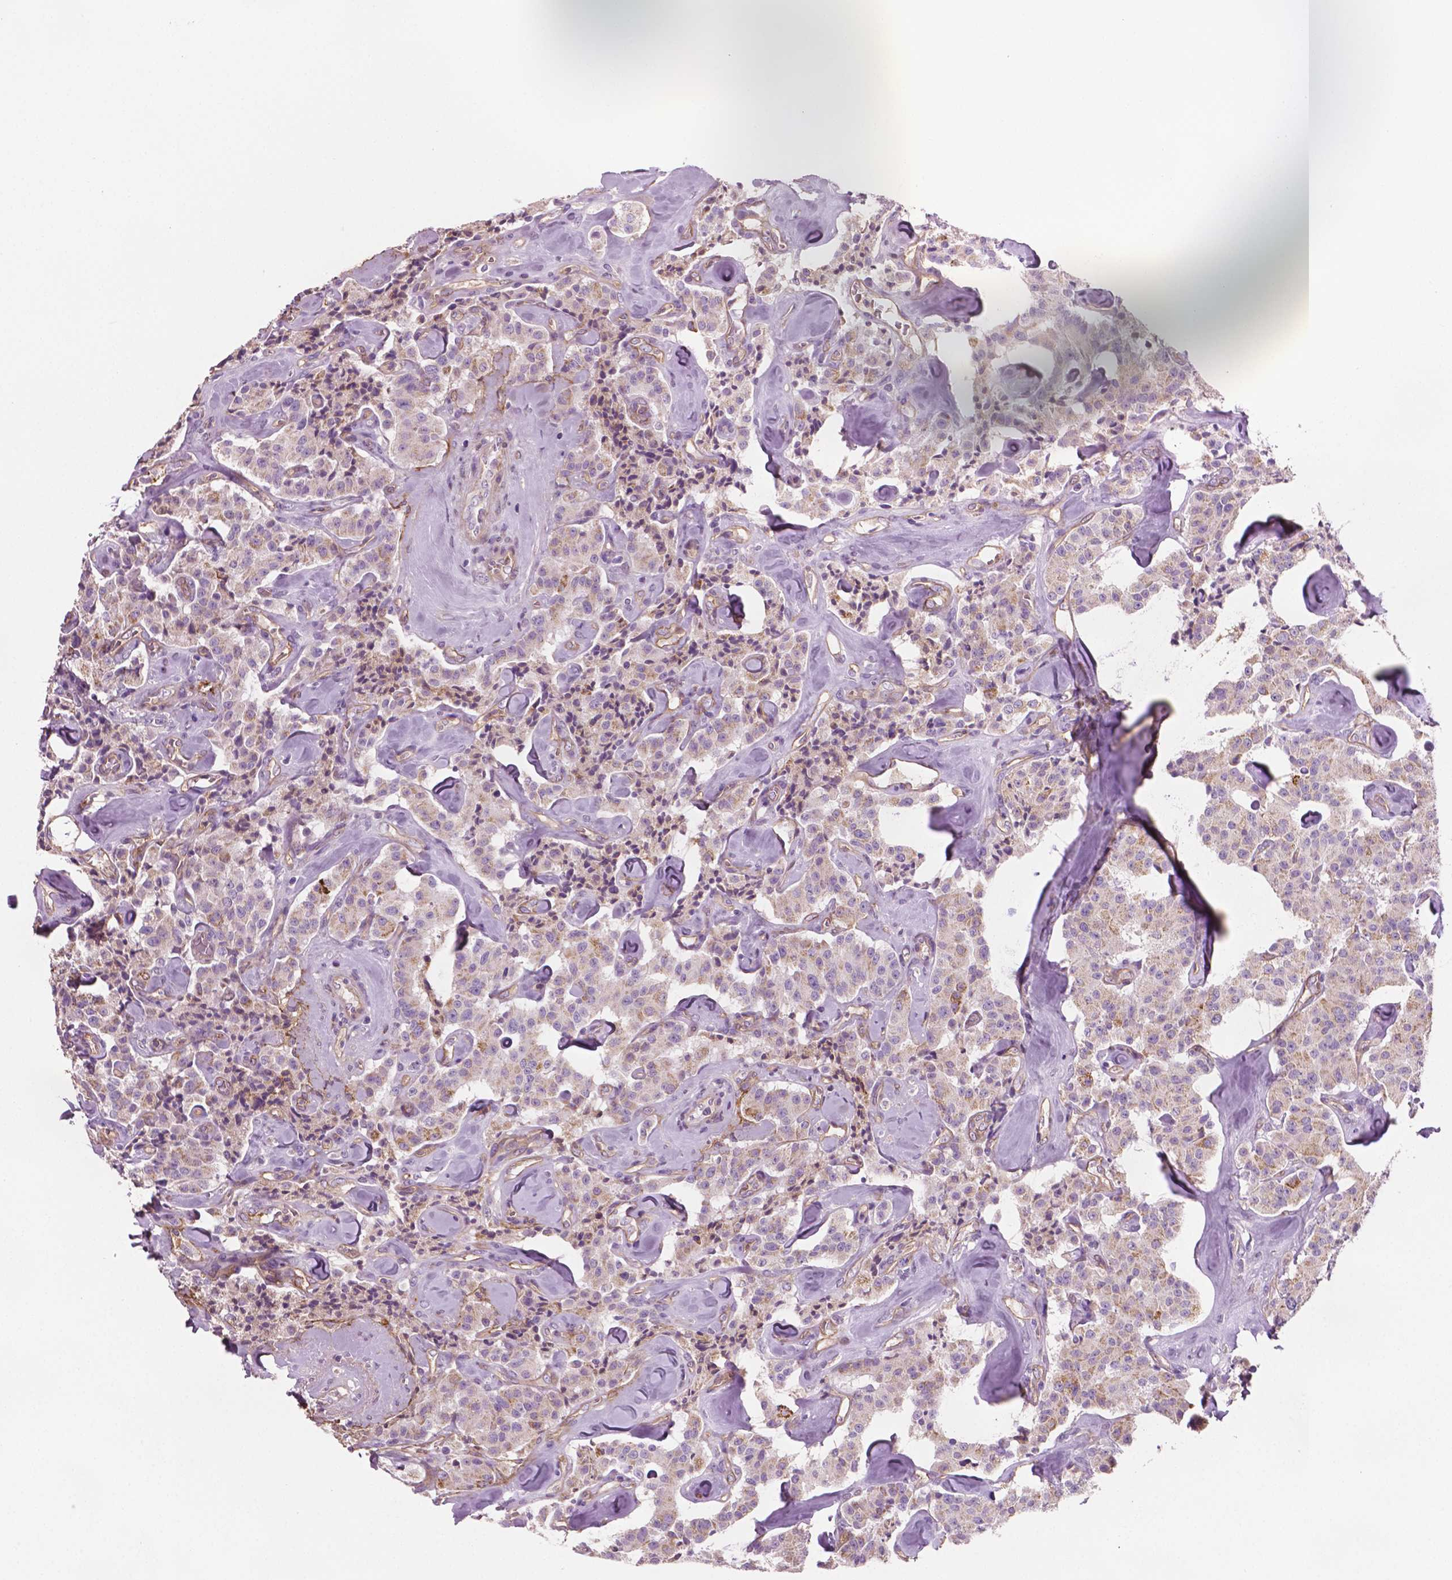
{"staining": {"intensity": "weak", "quantity": "<25%", "location": "cytoplasmic/membranous"}, "tissue": "carcinoid", "cell_type": "Tumor cells", "image_type": "cancer", "snomed": [{"axis": "morphology", "description": "Carcinoid, malignant, NOS"}, {"axis": "topography", "description": "Pancreas"}], "caption": "A histopathology image of carcinoid (malignant) stained for a protein displays no brown staining in tumor cells.", "gene": "PTX3", "patient": {"sex": "male", "age": 41}}